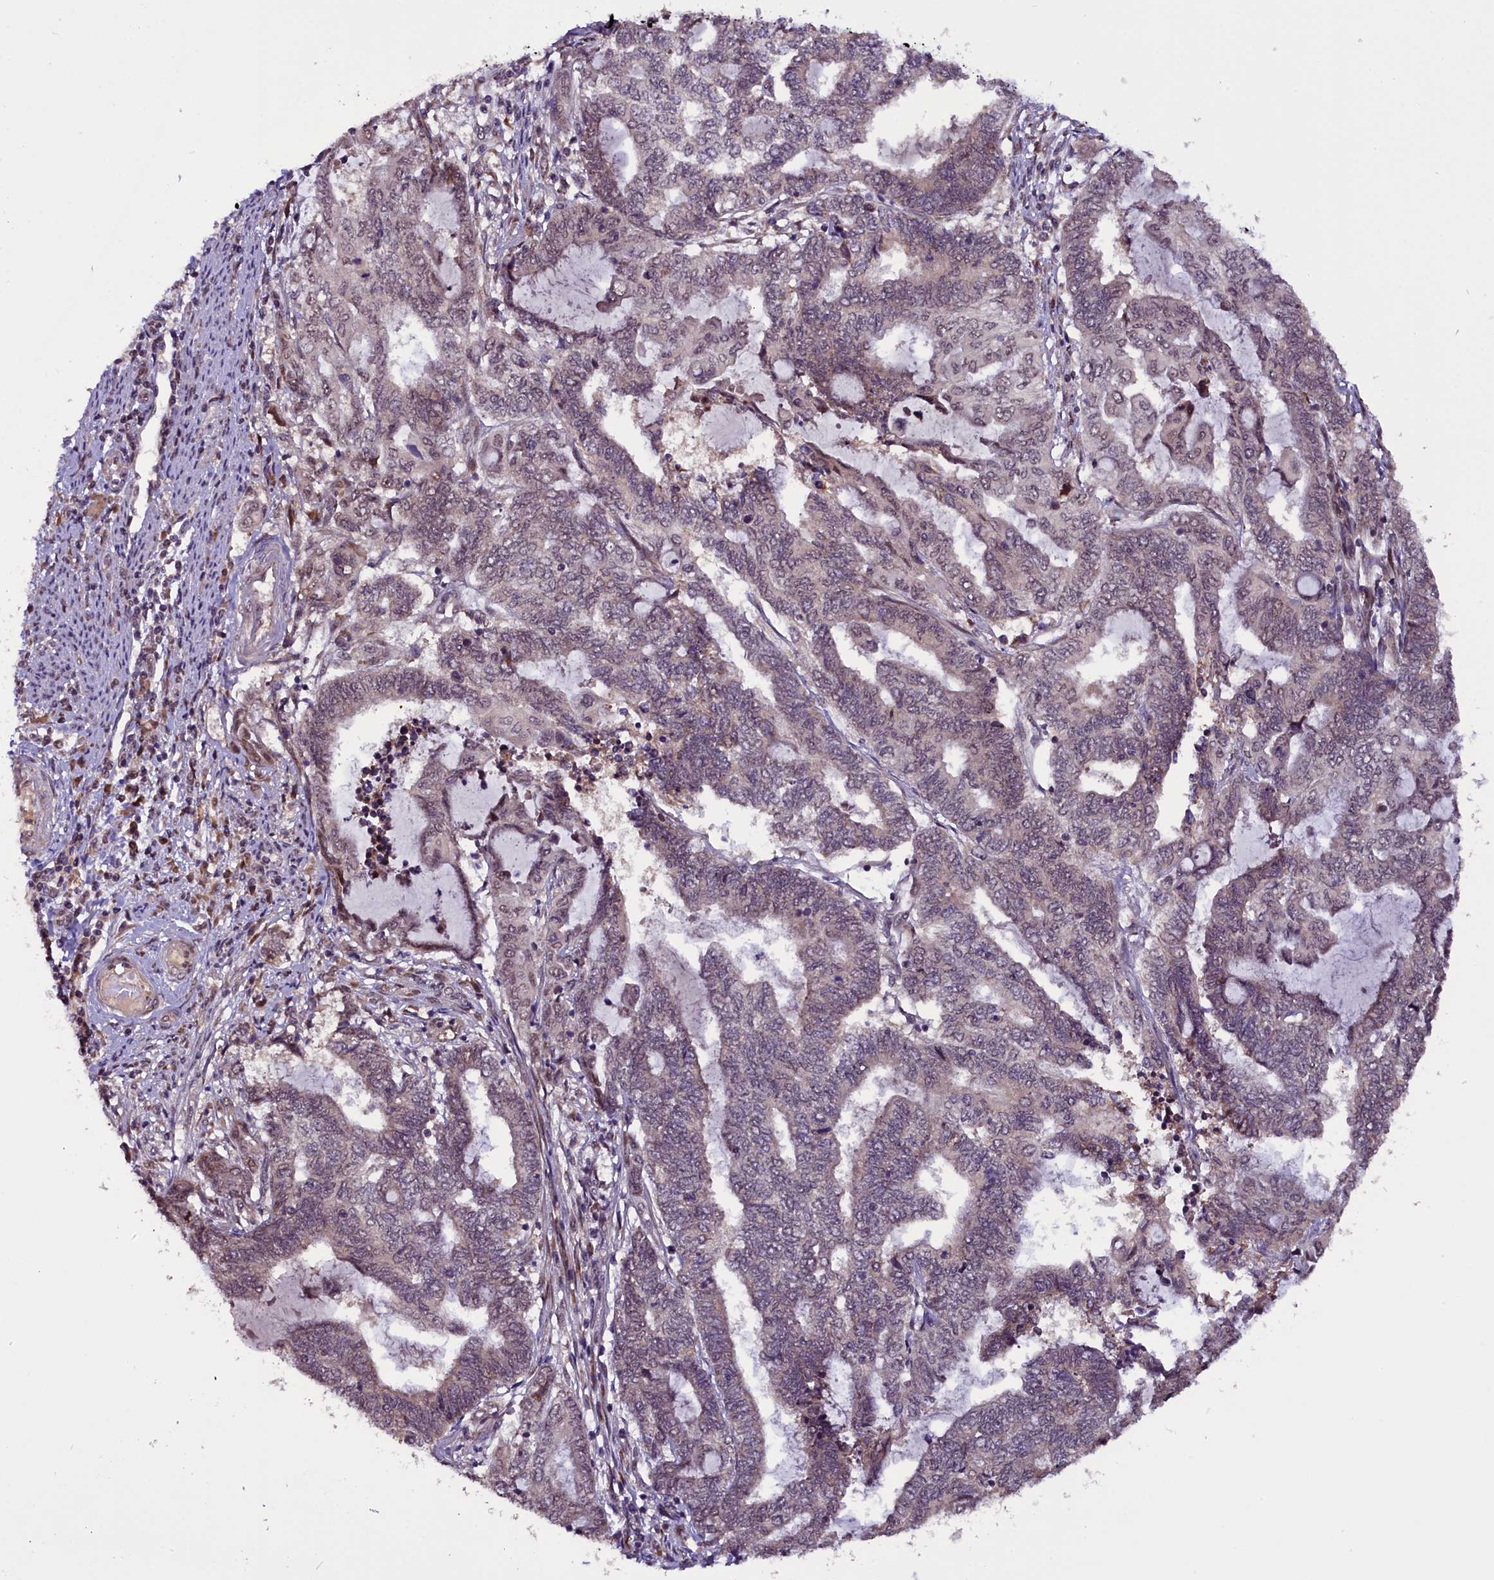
{"staining": {"intensity": "weak", "quantity": "25%-75%", "location": "nuclear"}, "tissue": "endometrial cancer", "cell_type": "Tumor cells", "image_type": "cancer", "snomed": [{"axis": "morphology", "description": "Adenocarcinoma, NOS"}, {"axis": "topography", "description": "Uterus"}, {"axis": "topography", "description": "Endometrium"}], "caption": "A histopathology image of endometrial cancer stained for a protein displays weak nuclear brown staining in tumor cells.", "gene": "RPUSD2", "patient": {"sex": "female", "age": 70}}